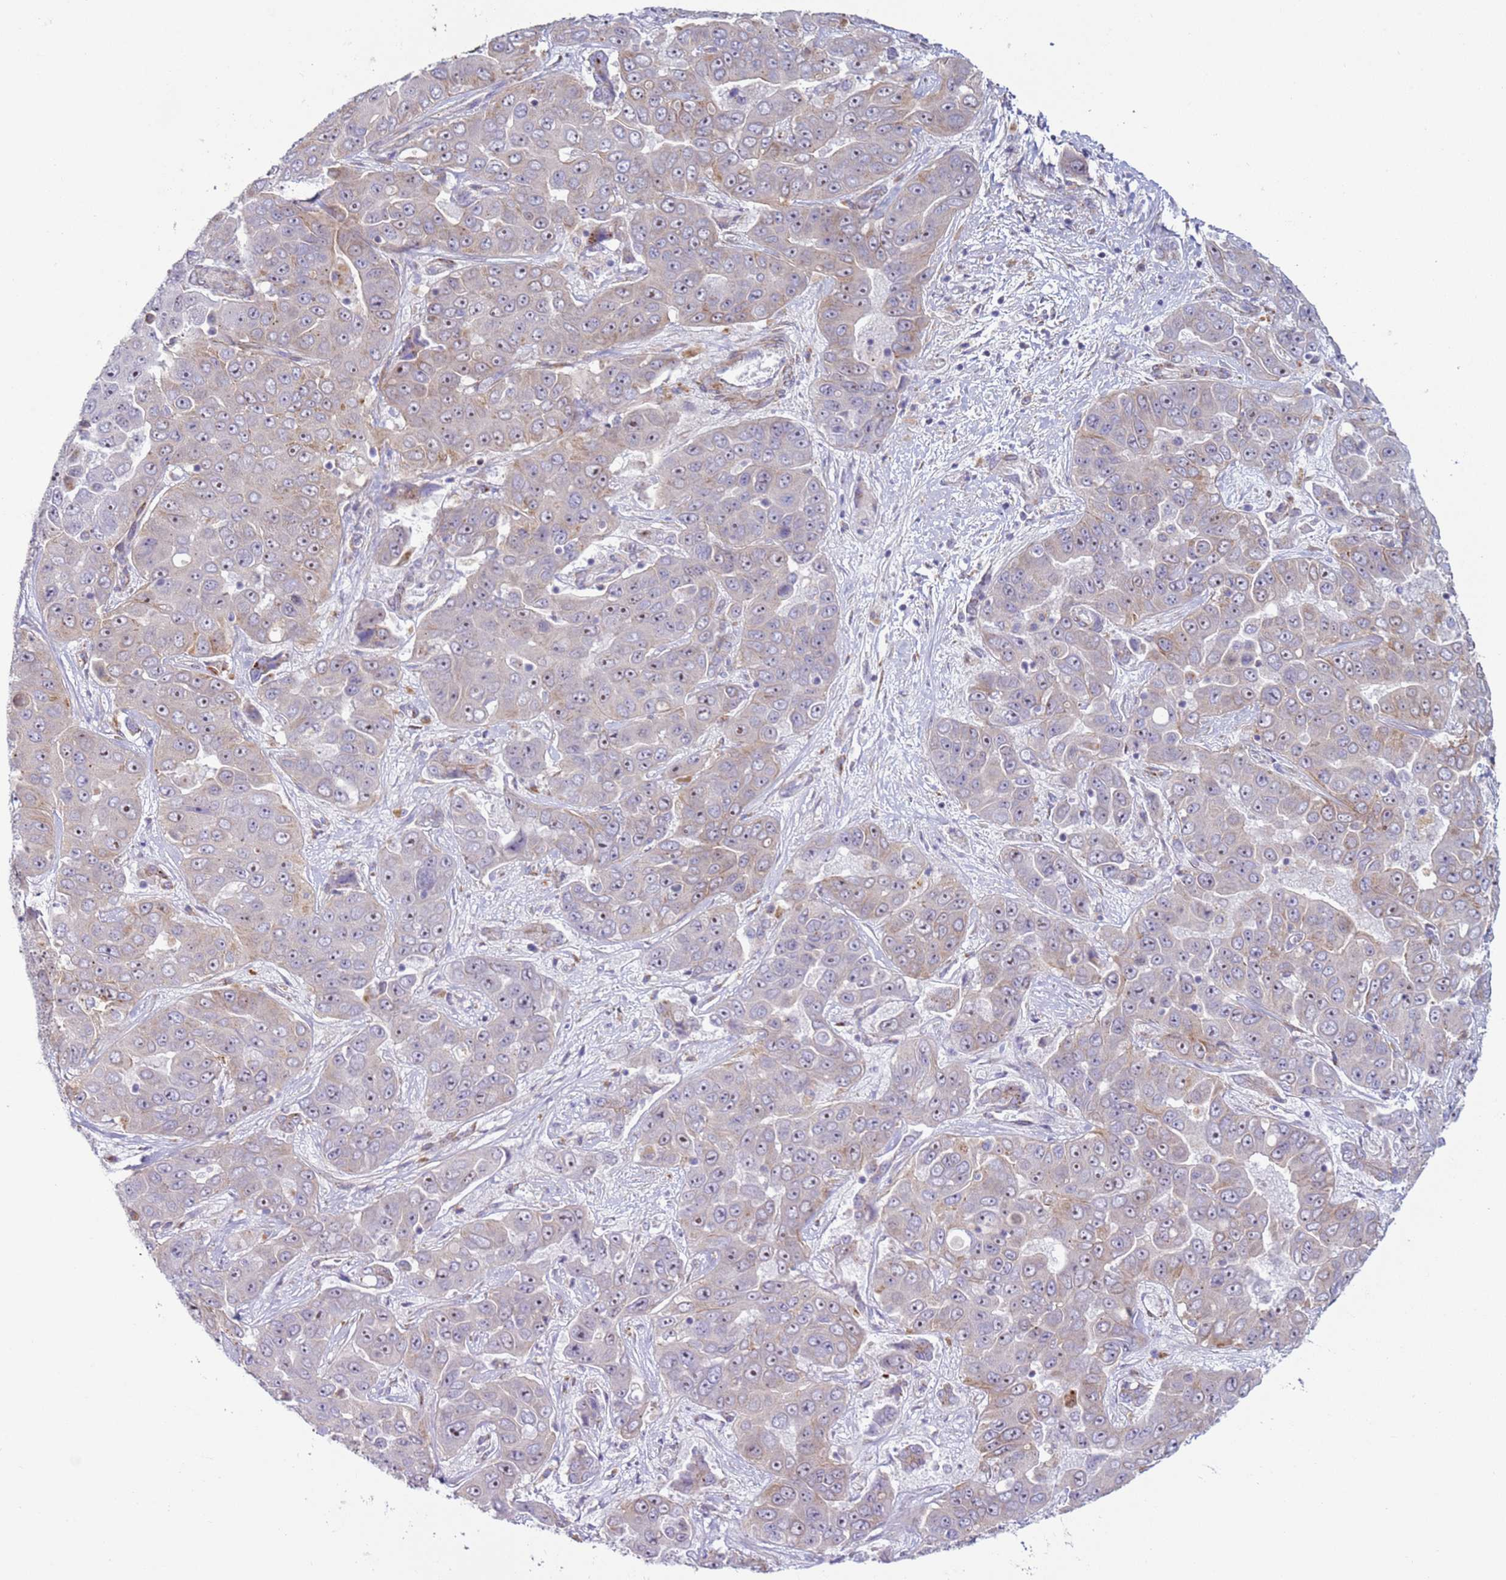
{"staining": {"intensity": "weak", "quantity": "<25%", "location": "cytoplasmic/membranous"}, "tissue": "liver cancer", "cell_type": "Tumor cells", "image_type": "cancer", "snomed": [{"axis": "morphology", "description": "Cholangiocarcinoma"}, {"axis": "topography", "description": "Liver"}], "caption": "IHC micrograph of human liver cancer stained for a protein (brown), which demonstrates no staining in tumor cells.", "gene": "HEATR1", "patient": {"sex": "female", "age": 52}}